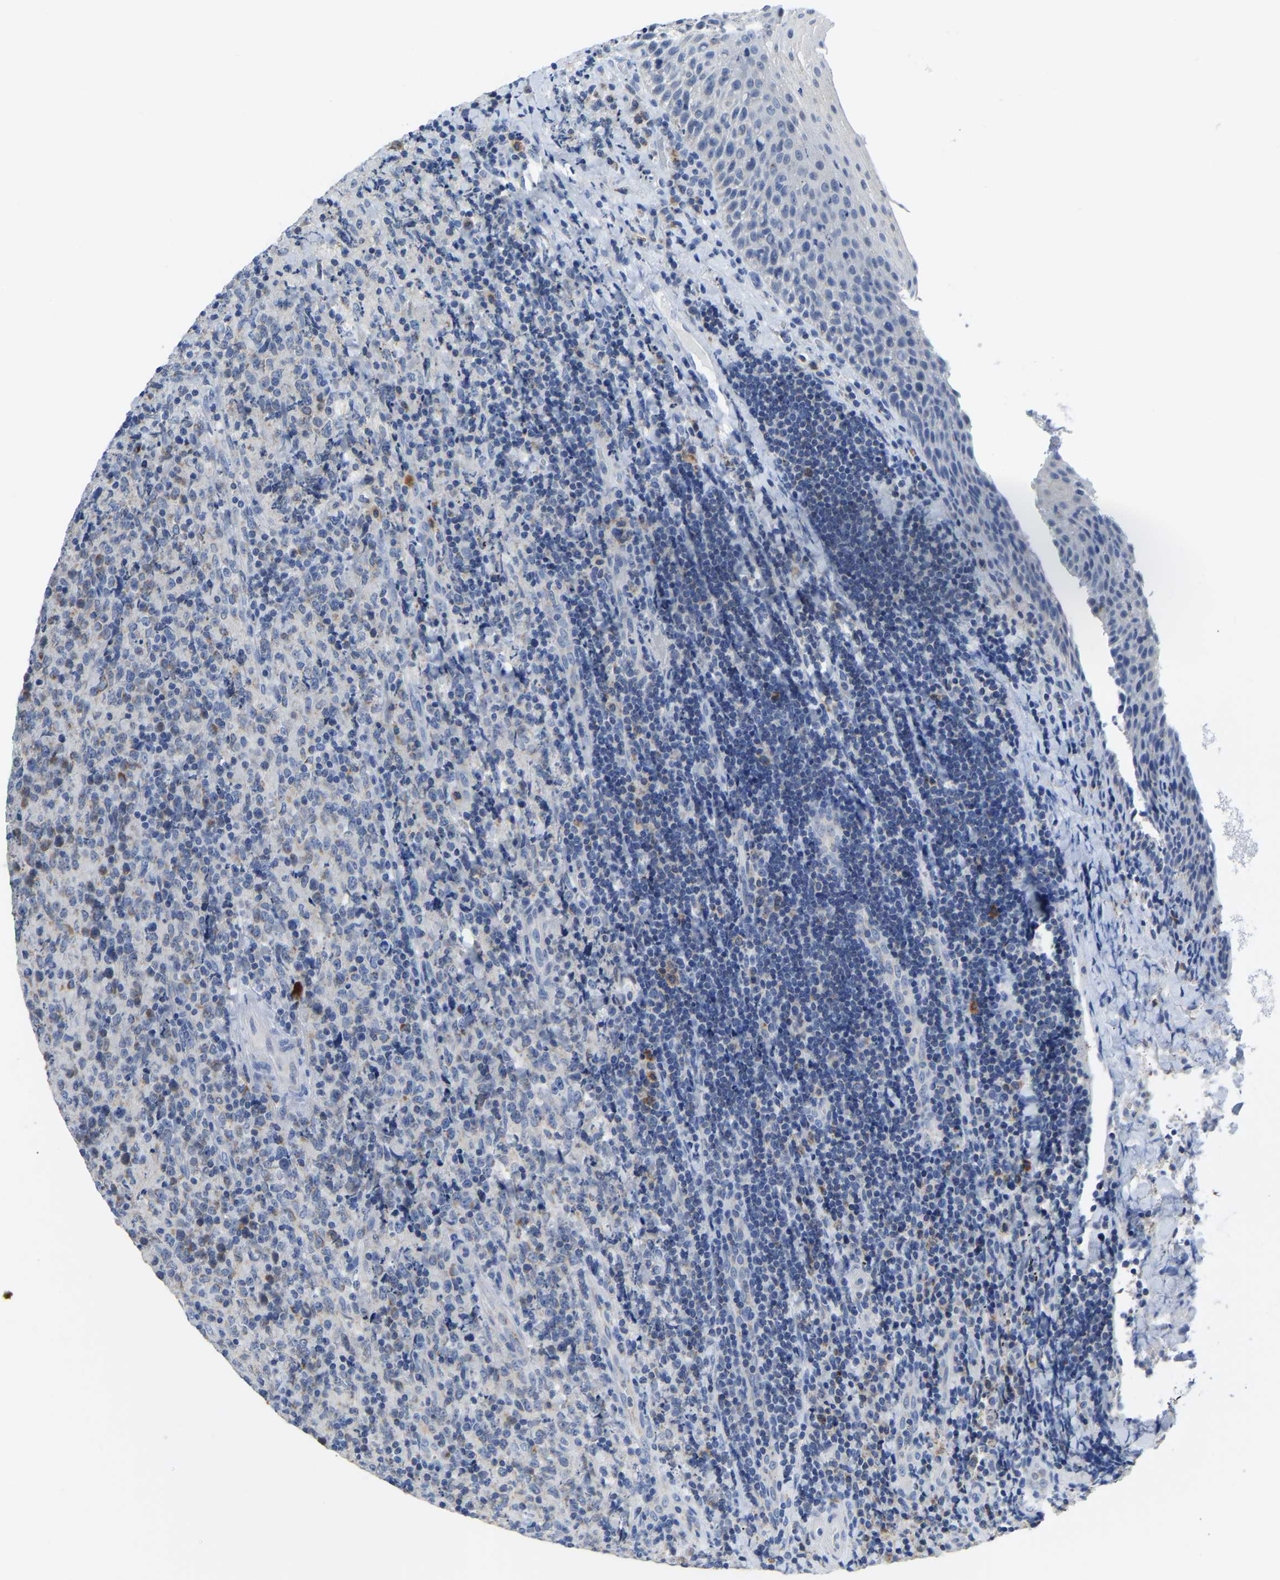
{"staining": {"intensity": "negative", "quantity": "none", "location": "none"}, "tissue": "lymphoma", "cell_type": "Tumor cells", "image_type": "cancer", "snomed": [{"axis": "morphology", "description": "Malignant lymphoma, non-Hodgkin's type, High grade"}, {"axis": "topography", "description": "Tonsil"}], "caption": "Immunohistochemistry photomicrograph of high-grade malignant lymphoma, non-Hodgkin's type stained for a protein (brown), which exhibits no positivity in tumor cells. Nuclei are stained in blue.", "gene": "ETFA", "patient": {"sex": "female", "age": 36}}